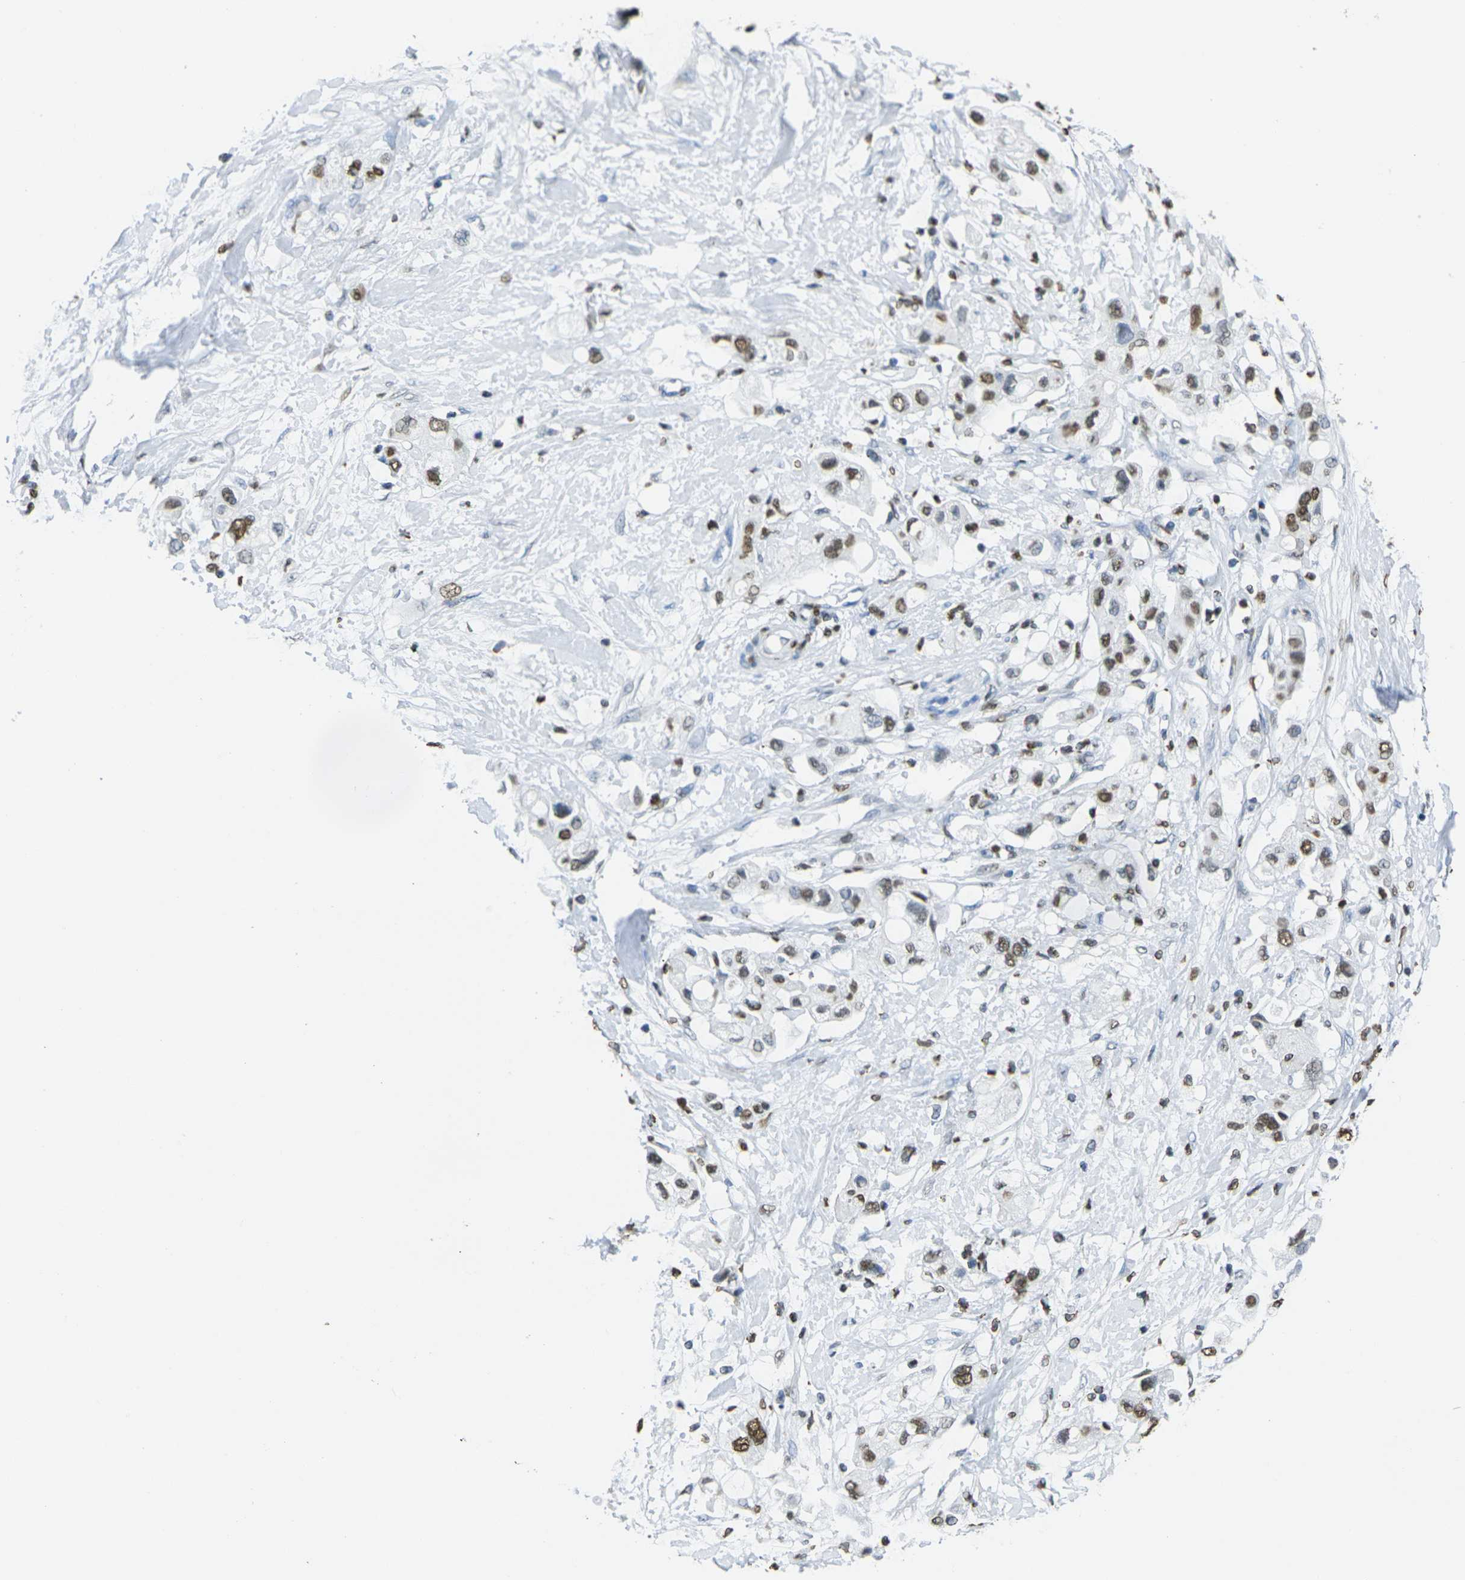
{"staining": {"intensity": "moderate", "quantity": "25%-75%", "location": "nuclear"}, "tissue": "pancreatic cancer", "cell_type": "Tumor cells", "image_type": "cancer", "snomed": [{"axis": "morphology", "description": "Adenocarcinoma, NOS"}, {"axis": "topography", "description": "Pancreas"}], "caption": "The photomicrograph exhibits a brown stain indicating the presence of a protein in the nuclear of tumor cells in adenocarcinoma (pancreatic).", "gene": "DRAXIN", "patient": {"sex": "female", "age": 56}}